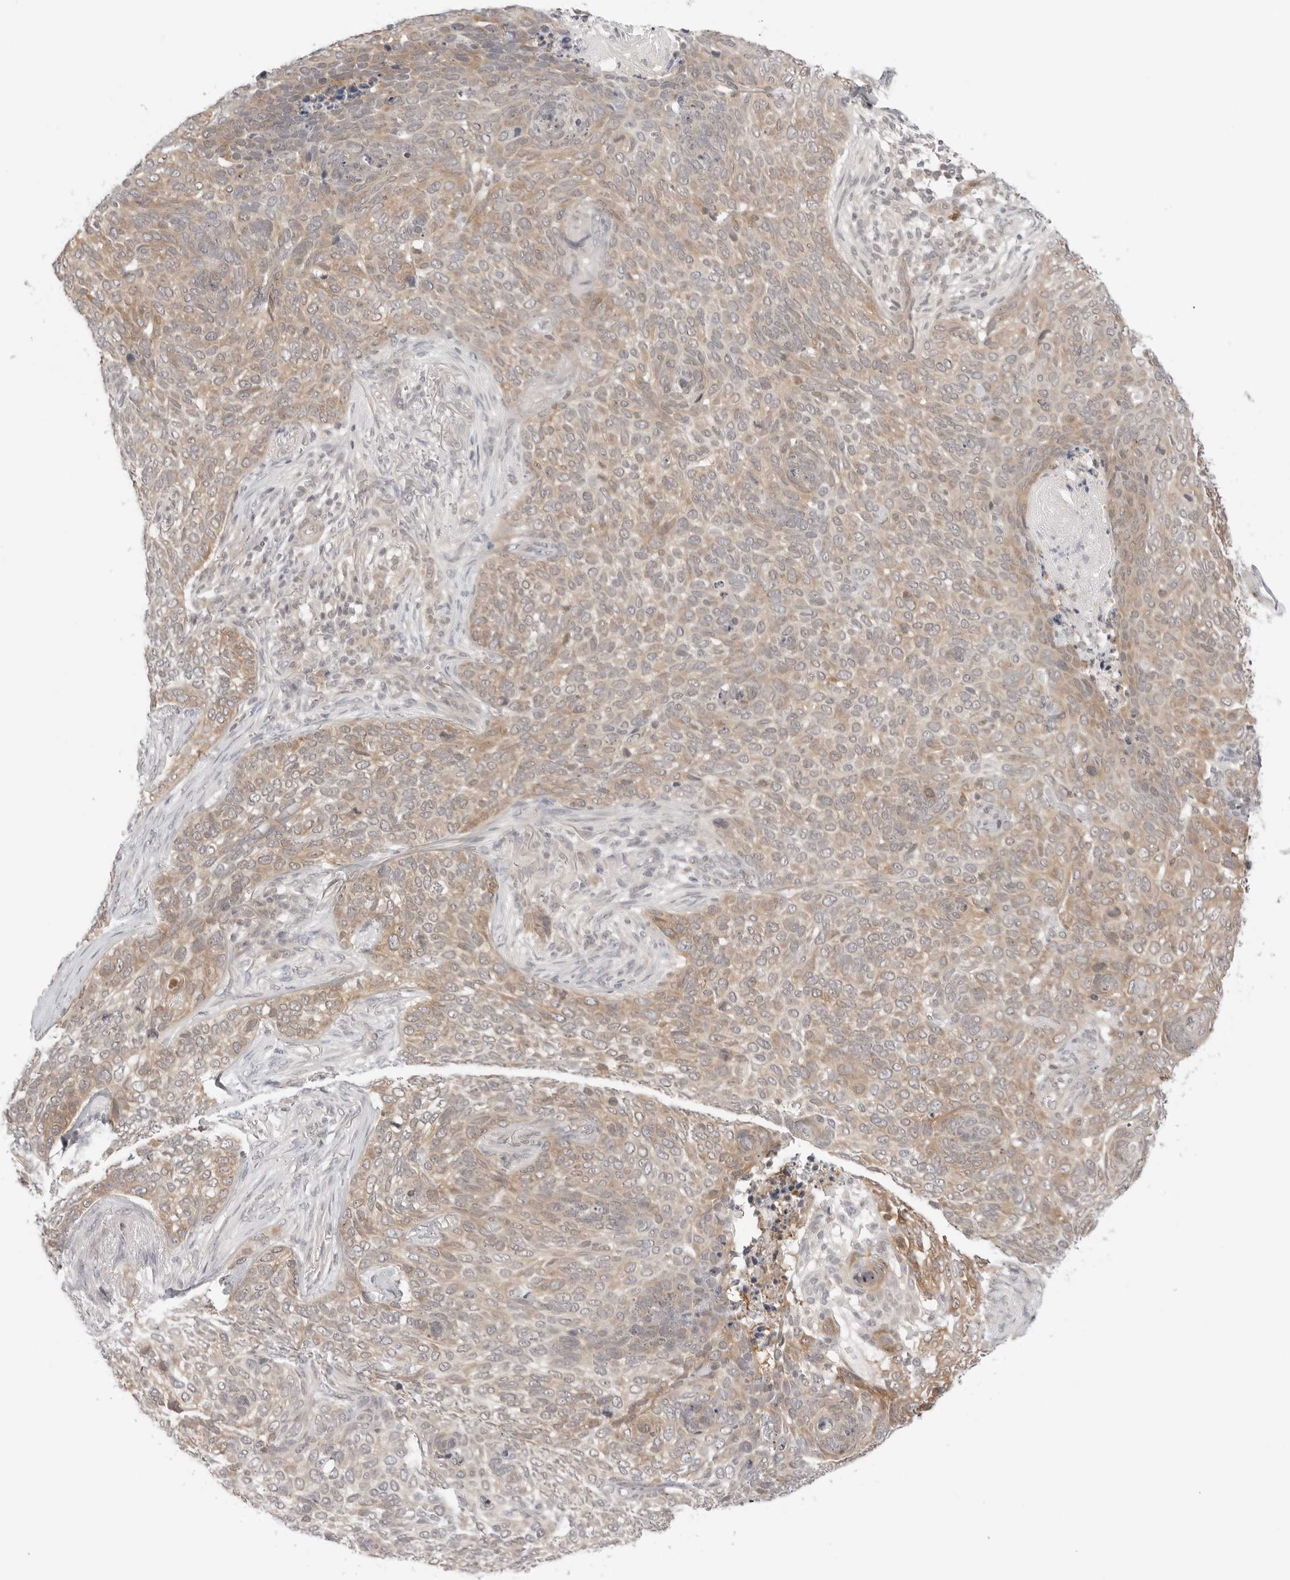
{"staining": {"intensity": "weak", "quantity": "25%-75%", "location": "cytoplasmic/membranous"}, "tissue": "skin cancer", "cell_type": "Tumor cells", "image_type": "cancer", "snomed": [{"axis": "morphology", "description": "Basal cell carcinoma"}, {"axis": "topography", "description": "Skin"}], "caption": "DAB (3,3'-diaminobenzidine) immunohistochemical staining of human skin basal cell carcinoma demonstrates weak cytoplasmic/membranous protein positivity in approximately 25%-75% of tumor cells. Using DAB (brown) and hematoxylin (blue) stains, captured at high magnification using brightfield microscopy.", "gene": "NUDC", "patient": {"sex": "female", "age": 64}}